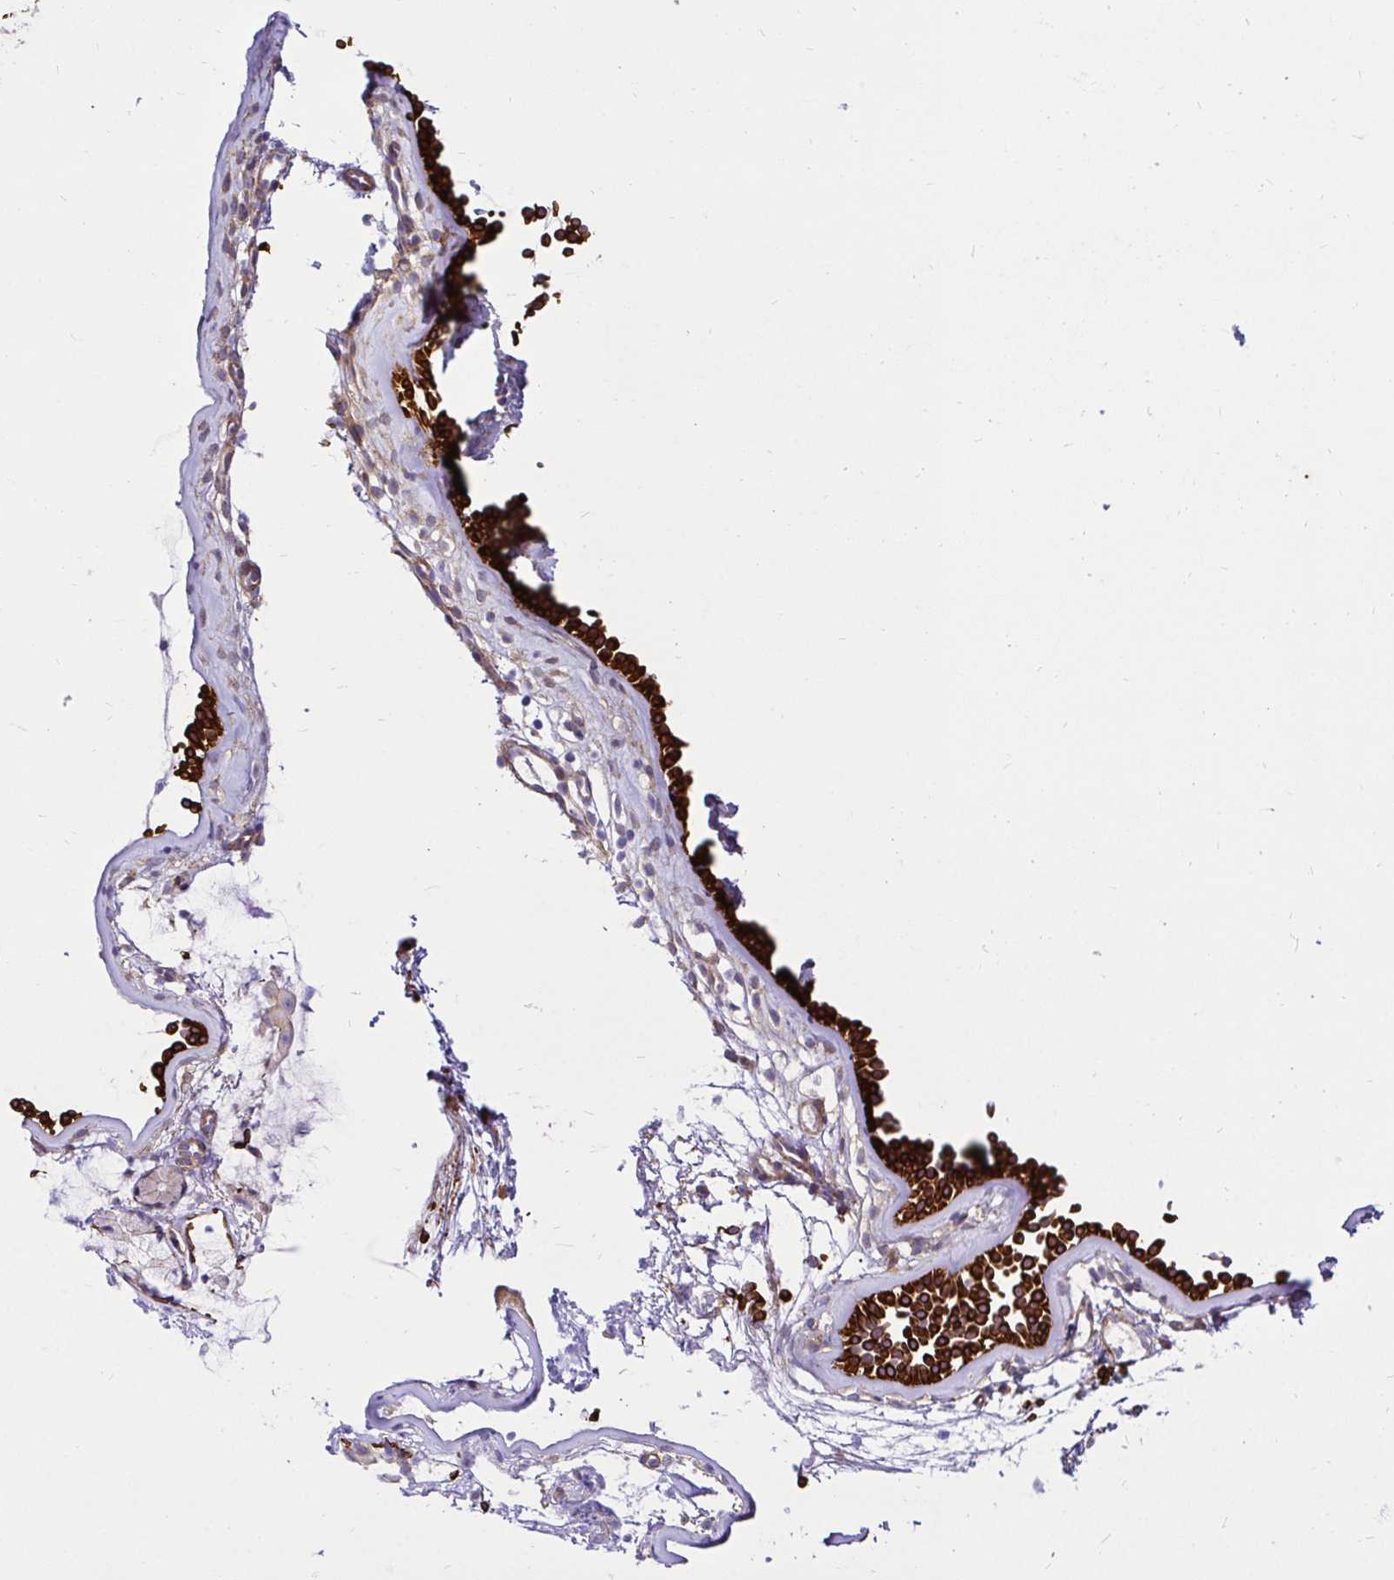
{"staining": {"intensity": "strong", "quantity": ">75%", "location": "cytoplasmic/membranous"}, "tissue": "nasopharynx", "cell_type": "Respiratory epithelial cells", "image_type": "normal", "snomed": [{"axis": "morphology", "description": "Normal tissue, NOS"}, {"axis": "topography", "description": "Nasopharynx"}], "caption": "The immunohistochemical stain shows strong cytoplasmic/membranous expression in respiratory epithelial cells of normal nasopharynx. (DAB (3,3'-diaminobenzidine) IHC, brown staining for protein, blue staining for nuclei).", "gene": "CCDC122", "patient": {"sex": "female", "age": 70}}